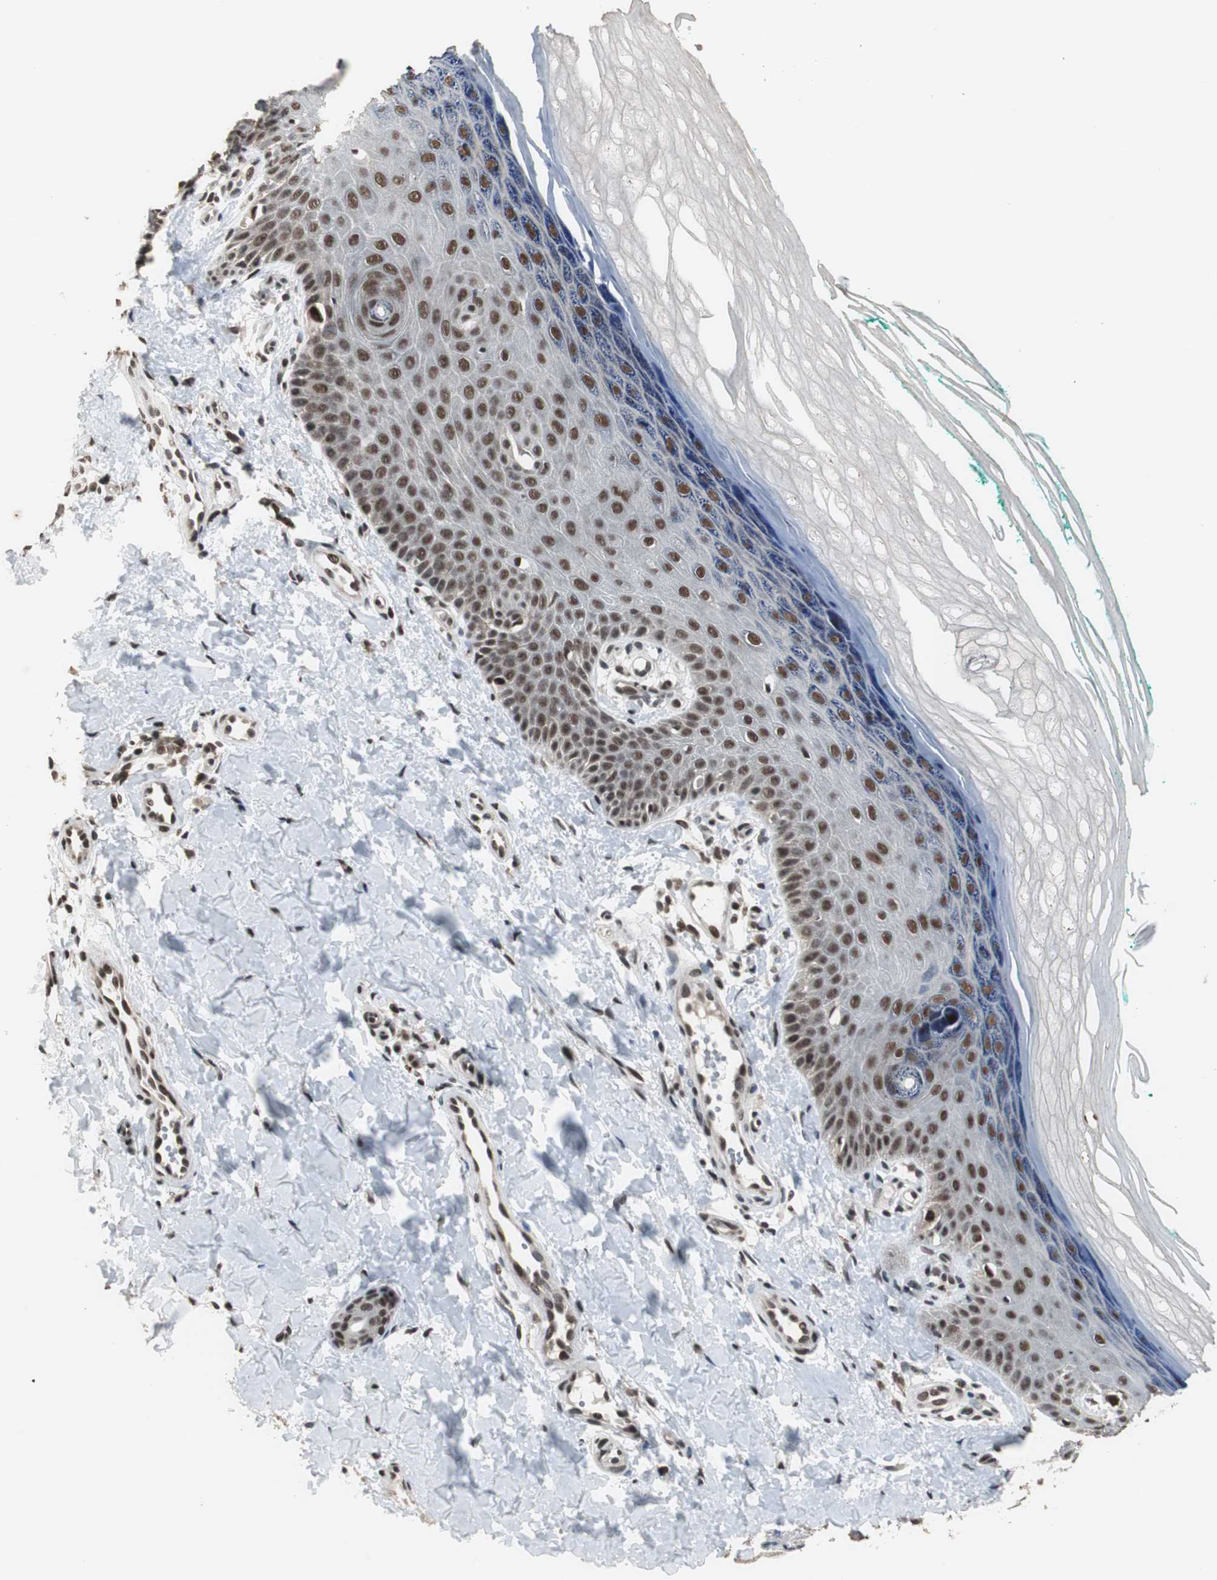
{"staining": {"intensity": "strong", "quantity": ">75%", "location": "nuclear"}, "tissue": "skin", "cell_type": "Fibroblasts", "image_type": "normal", "snomed": [{"axis": "morphology", "description": "Normal tissue, NOS"}, {"axis": "topography", "description": "Skin"}], "caption": "Immunohistochemical staining of benign skin demonstrates strong nuclear protein staining in about >75% of fibroblasts.", "gene": "CDK9", "patient": {"sex": "male", "age": 26}}